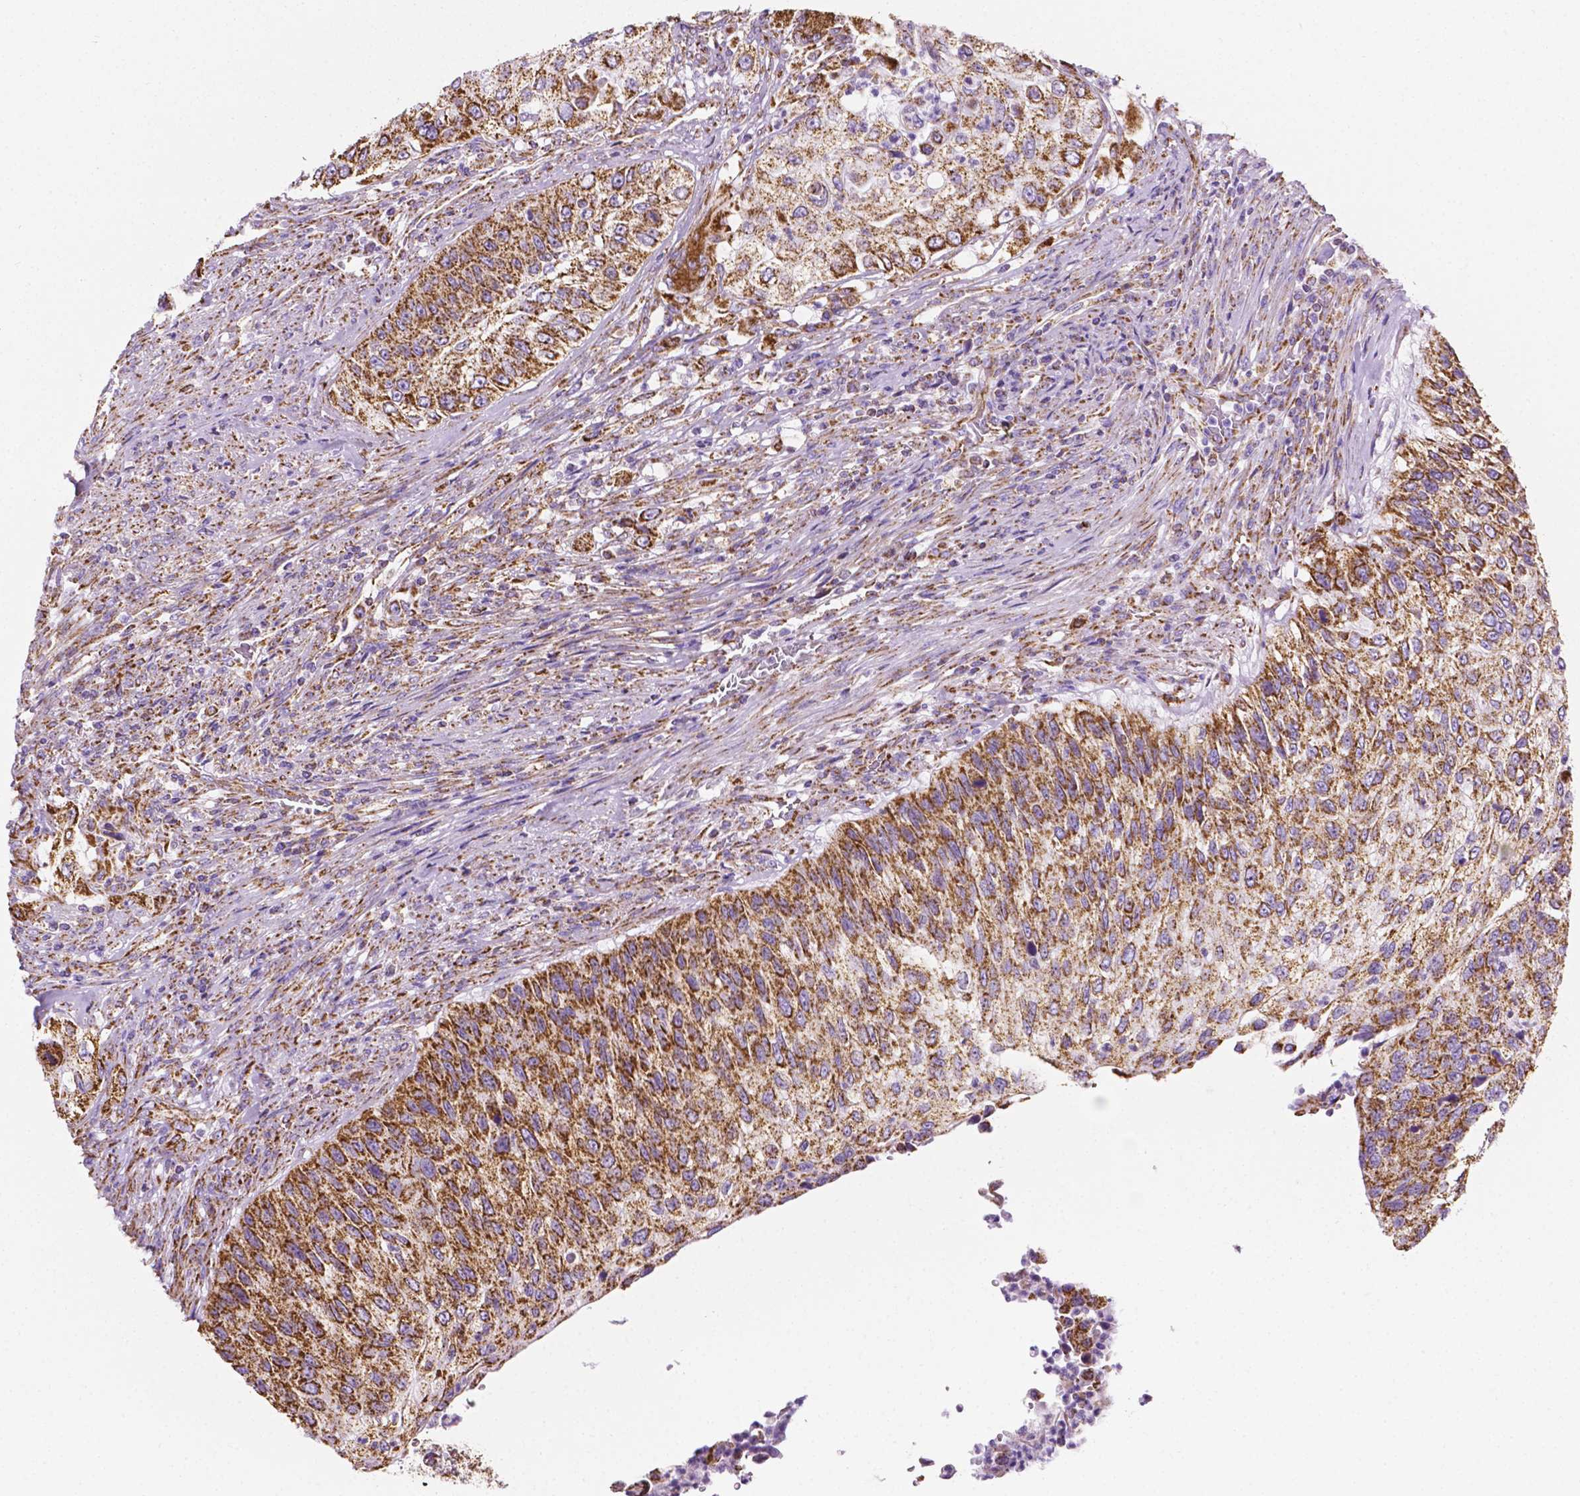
{"staining": {"intensity": "strong", "quantity": ">75%", "location": "cytoplasmic/membranous"}, "tissue": "urothelial cancer", "cell_type": "Tumor cells", "image_type": "cancer", "snomed": [{"axis": "morphology", "description": "Urothelial carcinoma, High grade"}, {"axis": "topography", "description": "Urinary bladder"}], "caption": "Immunohistochemical staining of high-grade urothelial carcinoma displays high levels of strong cytoplasmic/membranous staining in about >75% of tumor cells. The protein is shown in brown color, while the nuclei are stained blue.", "gene": "RMDN3", "patient": {"sex": "female", "age": 60}}